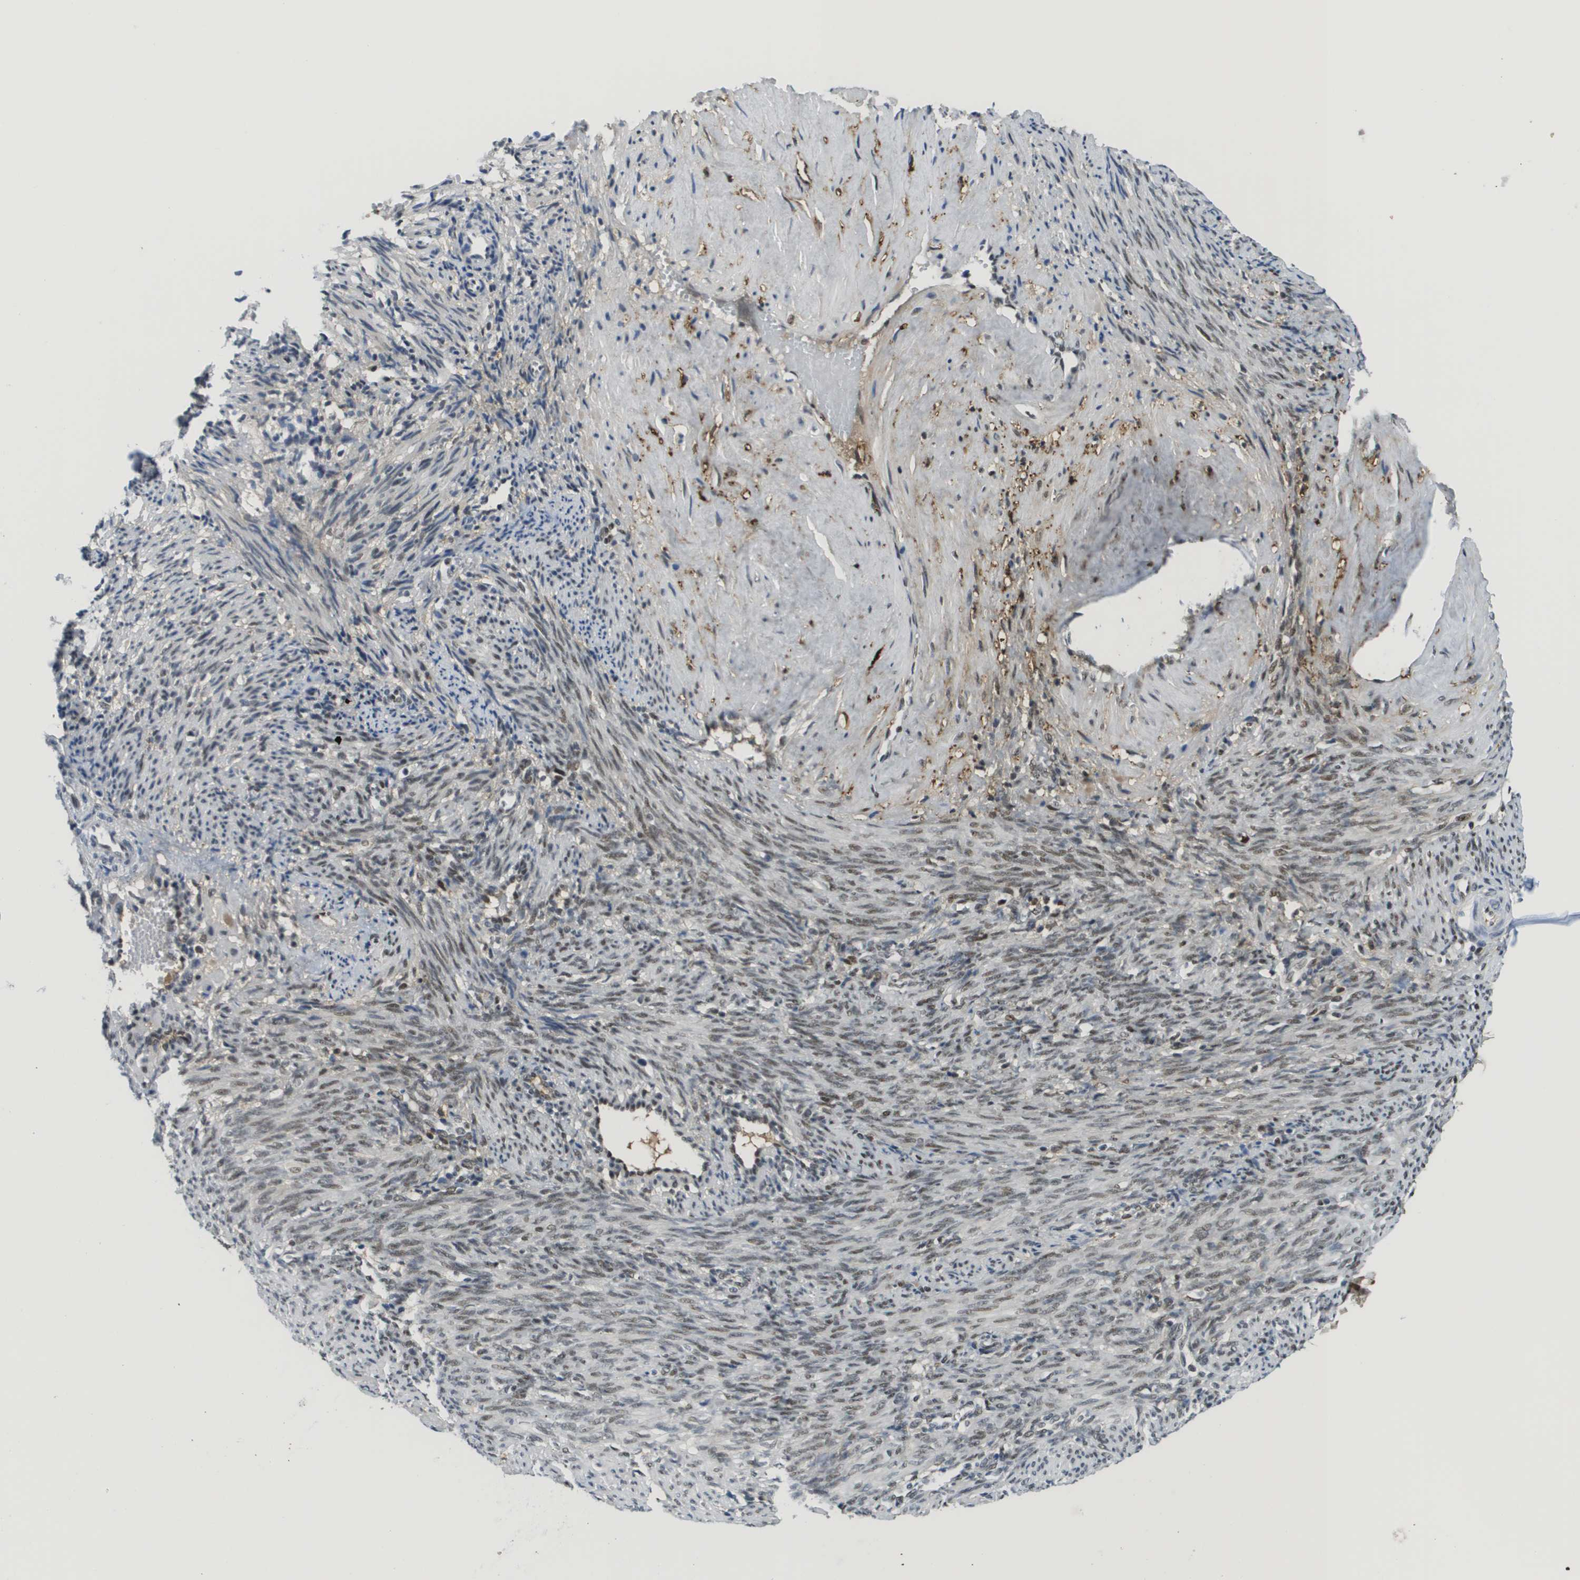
{"staining": {"intensity": "moderate", "quantity": ">75%", "location": "nuclear"}, "tissue": "smooth muscle", "cell_type": "Smooth muscle cells", "image_type": "normal", "snomed": [{"axis": "morphology", "description": "Normal tissue, NOS"}, {"axis": "topography", "description": "Endometrium"}], "caption": "Protein expression analysis of unremarkable smooth muscle exhibits moderate nuclear staining in approximately >75% of smooth muscle cells. The protein is stained brown, and the nuclei are stained in blue (DAB (3,3'-diaminobenzidine) IHC with brightfield microscopy, high magnification).", "gene": "SMARCAD1", "patient": {"sex": "female", "age": 33}}